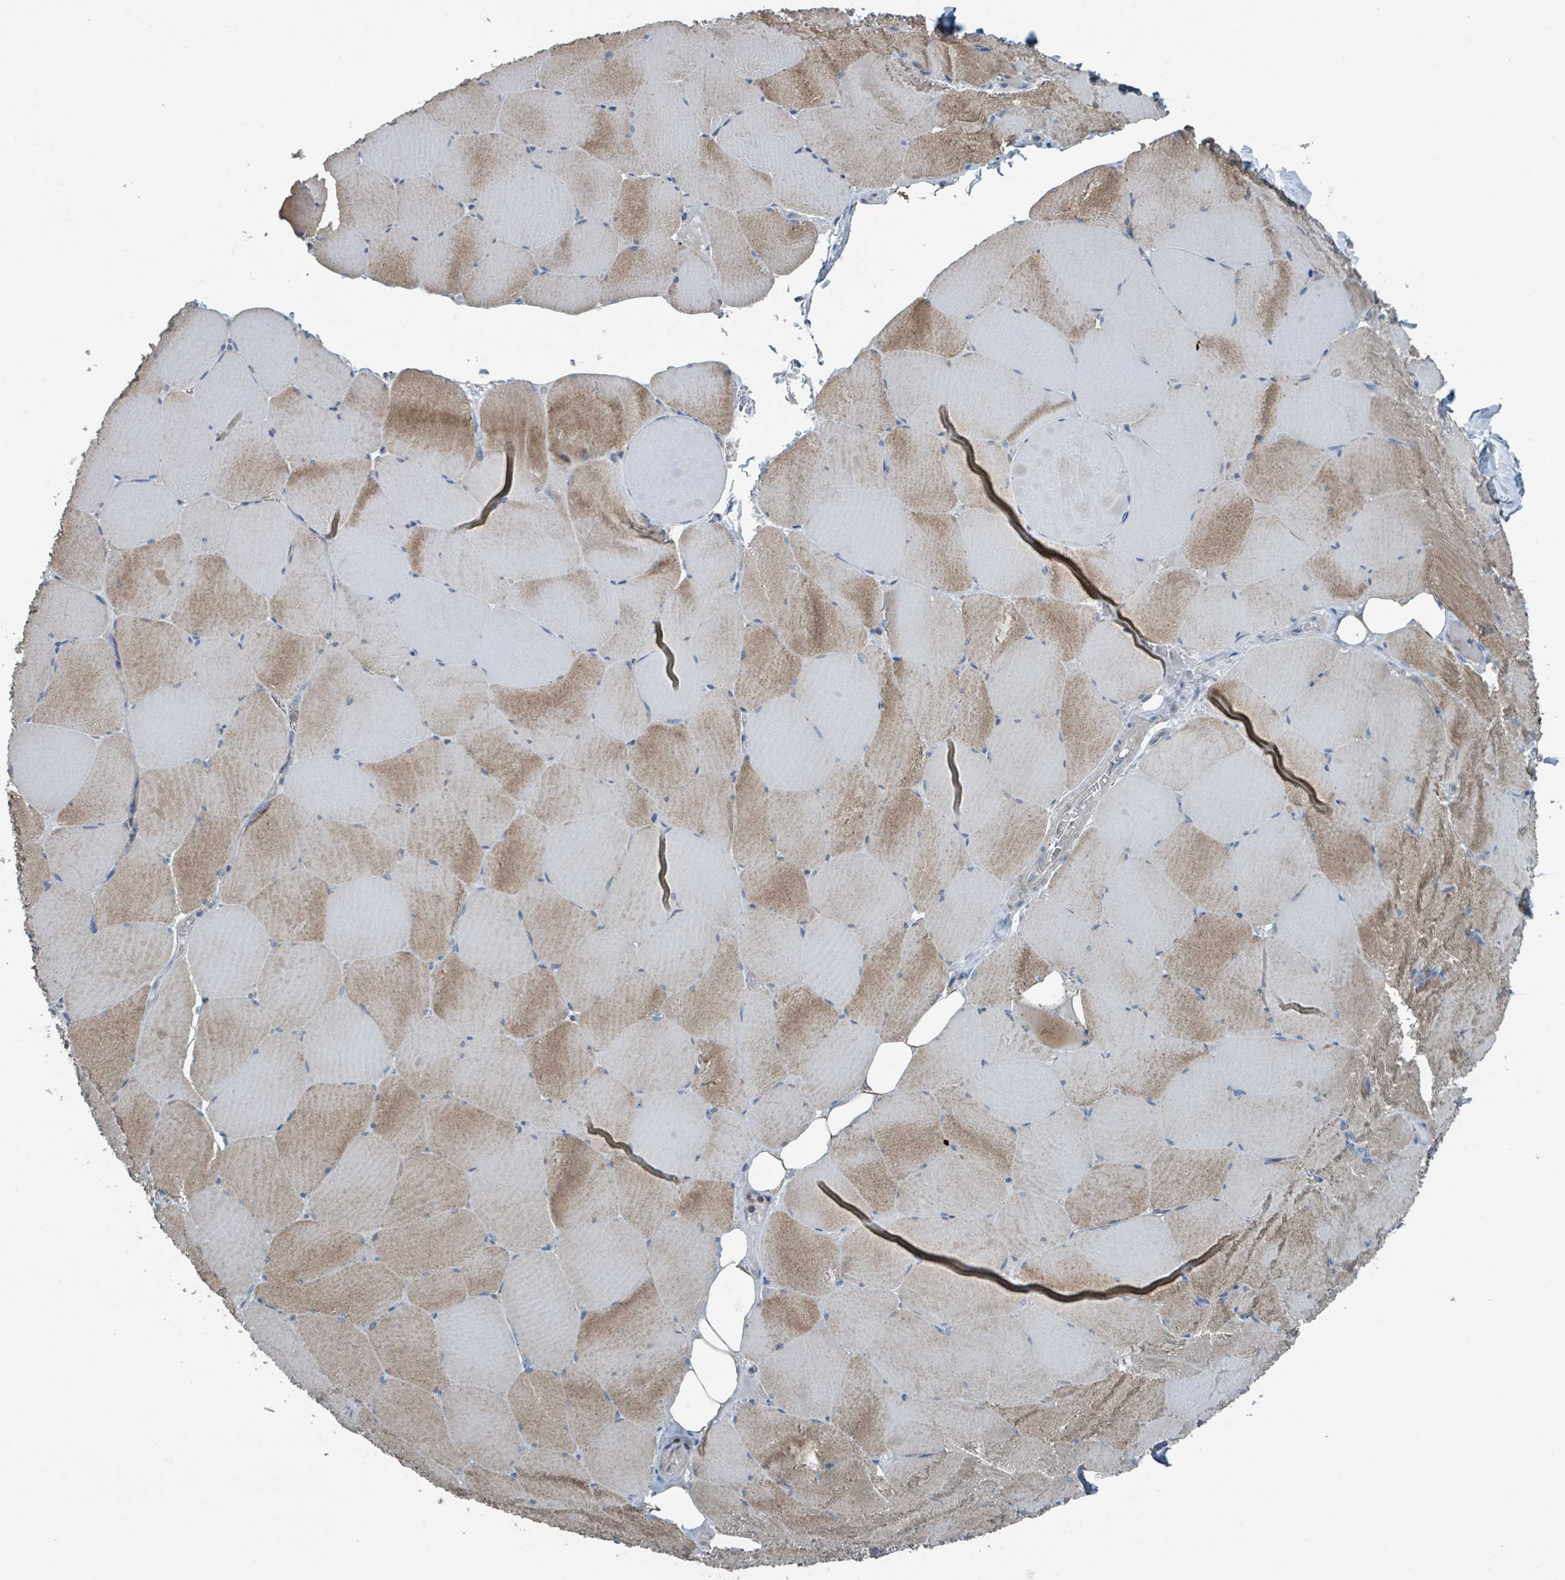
{"staining": {"intensity": "moderate", "quantity": "25%-75%", "location": "cytoplasmic/membranous"}, "tissue": "skeletal muscle", "cell_type": "Myocytes", "image_type": "normal", "snomed": [{"axis": "morphology", "description": "Normal tissue, NOS"}, {"axis": "topography", "description": "Skeletal muscle"}, {"axis": "topography", "description": "Head-Neck"}], "caption": "Immunohistochemical staining of benign human skeletal muscle shows 25%-75% levels of moderate cytoplasmic/membranous protein positivity in approximately 25%-75% of myocytes.", "gene": "ACBD4", "patient": {"sex": "male", "age": 66}}